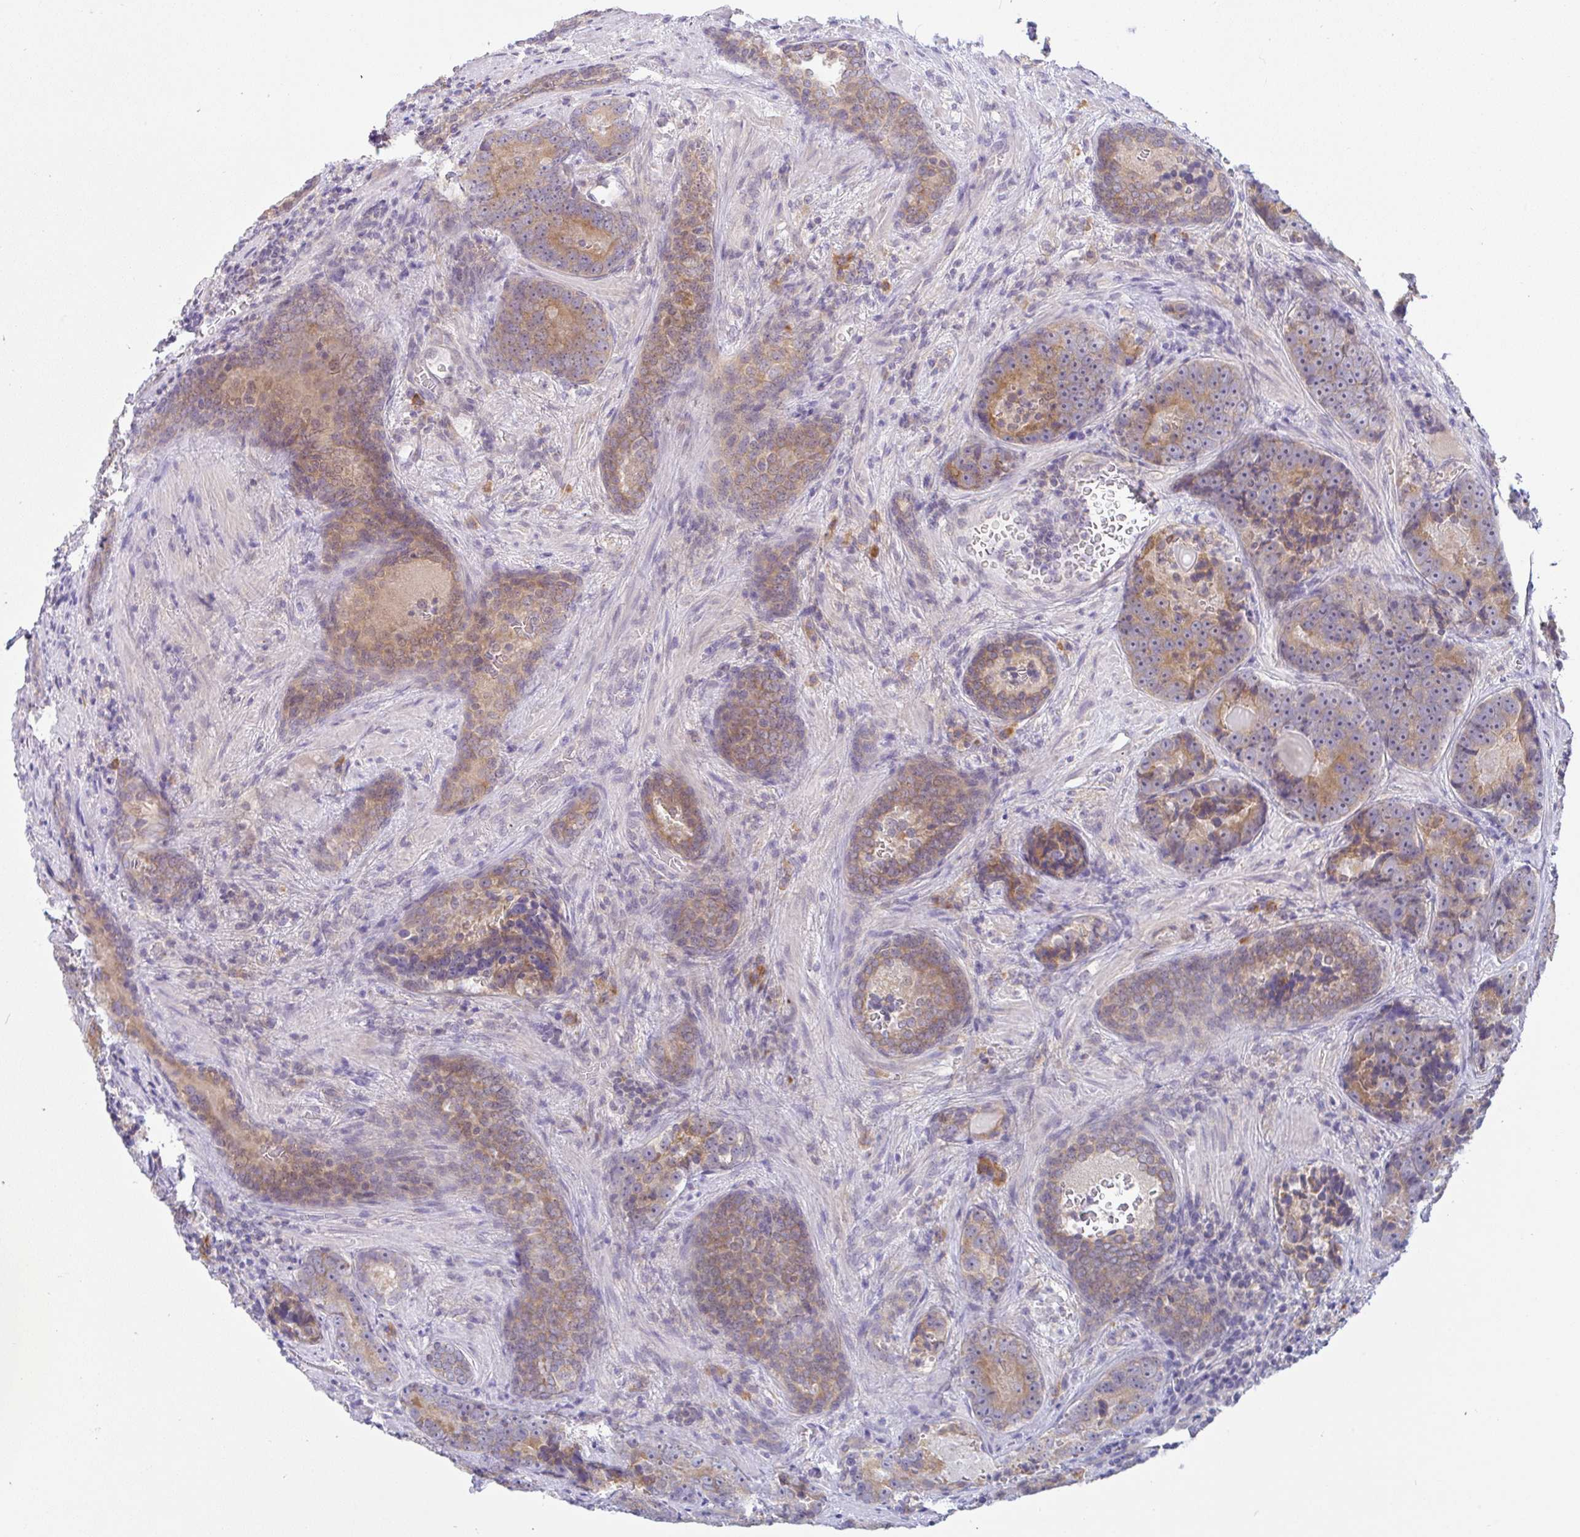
{"staining": {"intensity": "moderate", "quantity": ">75%", "location": "cytoplasmic/membranous"}, "tissue": "prostate cancer", "cell_type": "Tumor cells", "image_type": "cancer", "snomed": [{"axis": "morphology", "description": "Adenocarcinoma, Low grade"}, {"axis": "topography", "description": "Prostate"}], "caption": "Prostate adenocarcinoma (low-grade) stained for a protein displays moderate cytoplasmic/membranous positivity in tumor cells. Nuclei are stained in blue.", "gene": "DERL2", "patient": {"sex": "male", "age": 62}}